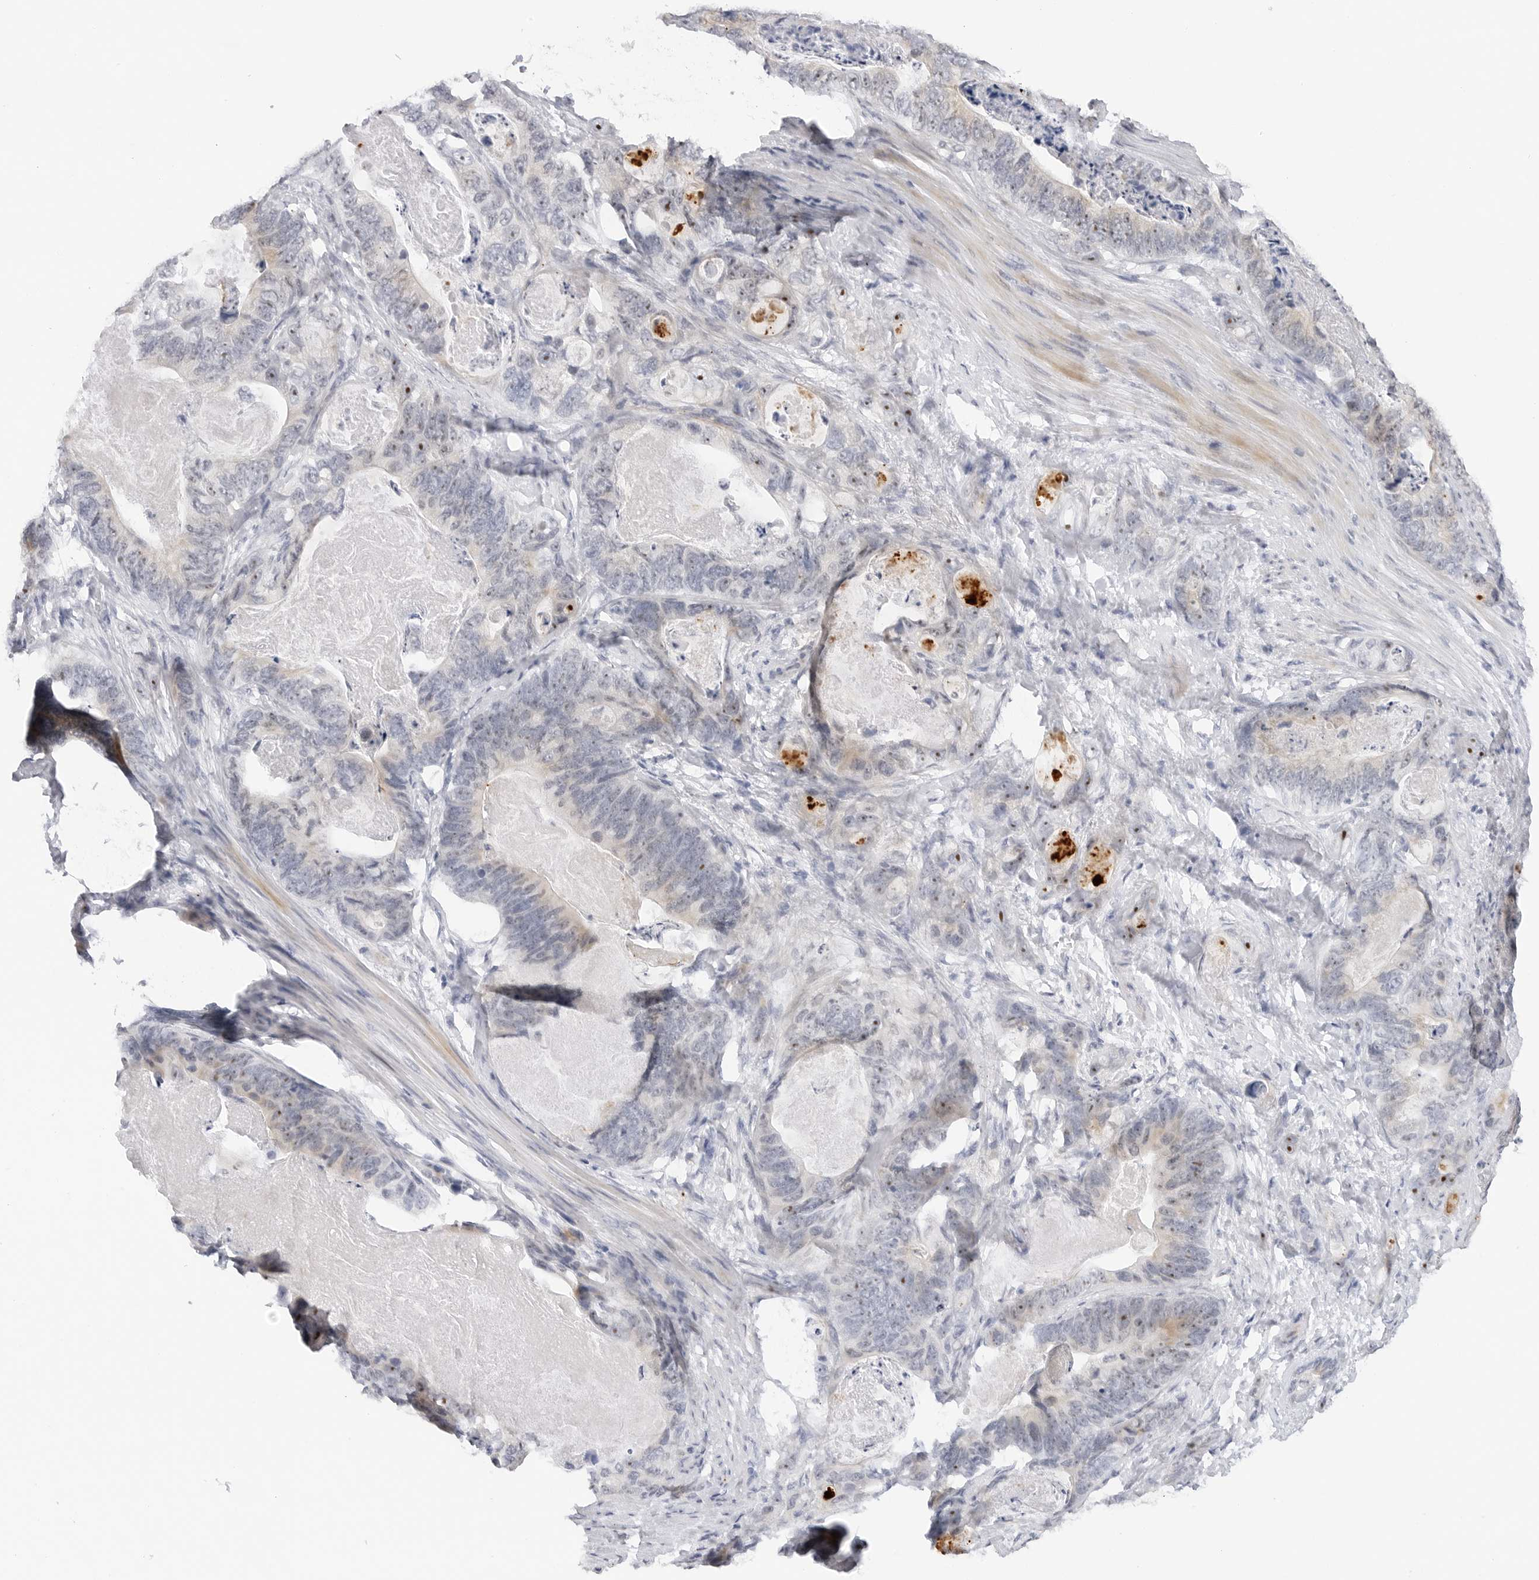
{"staining": {"intensity": "moderate", "quantity": "<25%", "location": "nuclear"}, "tissue": "stomach cancer", "cell_type": "Tumor cells", "image_type": "cancer", "snomed": [{"axis": "morphology", "description": "Normal tissue, NOS"}, {"axis": "morphology", "description": "Adenocarcinoma, NOS"}, {"axis": "topography", "description": "Stomach"}], "caption": "Human adenocarcinoma (stomach) stained for a protein (brown) displays moderate nuclear positive expression in approximately <25% of tumor cells.", "gene": "MAP2K5", "patient": {"sex": "female", "age": 89}}